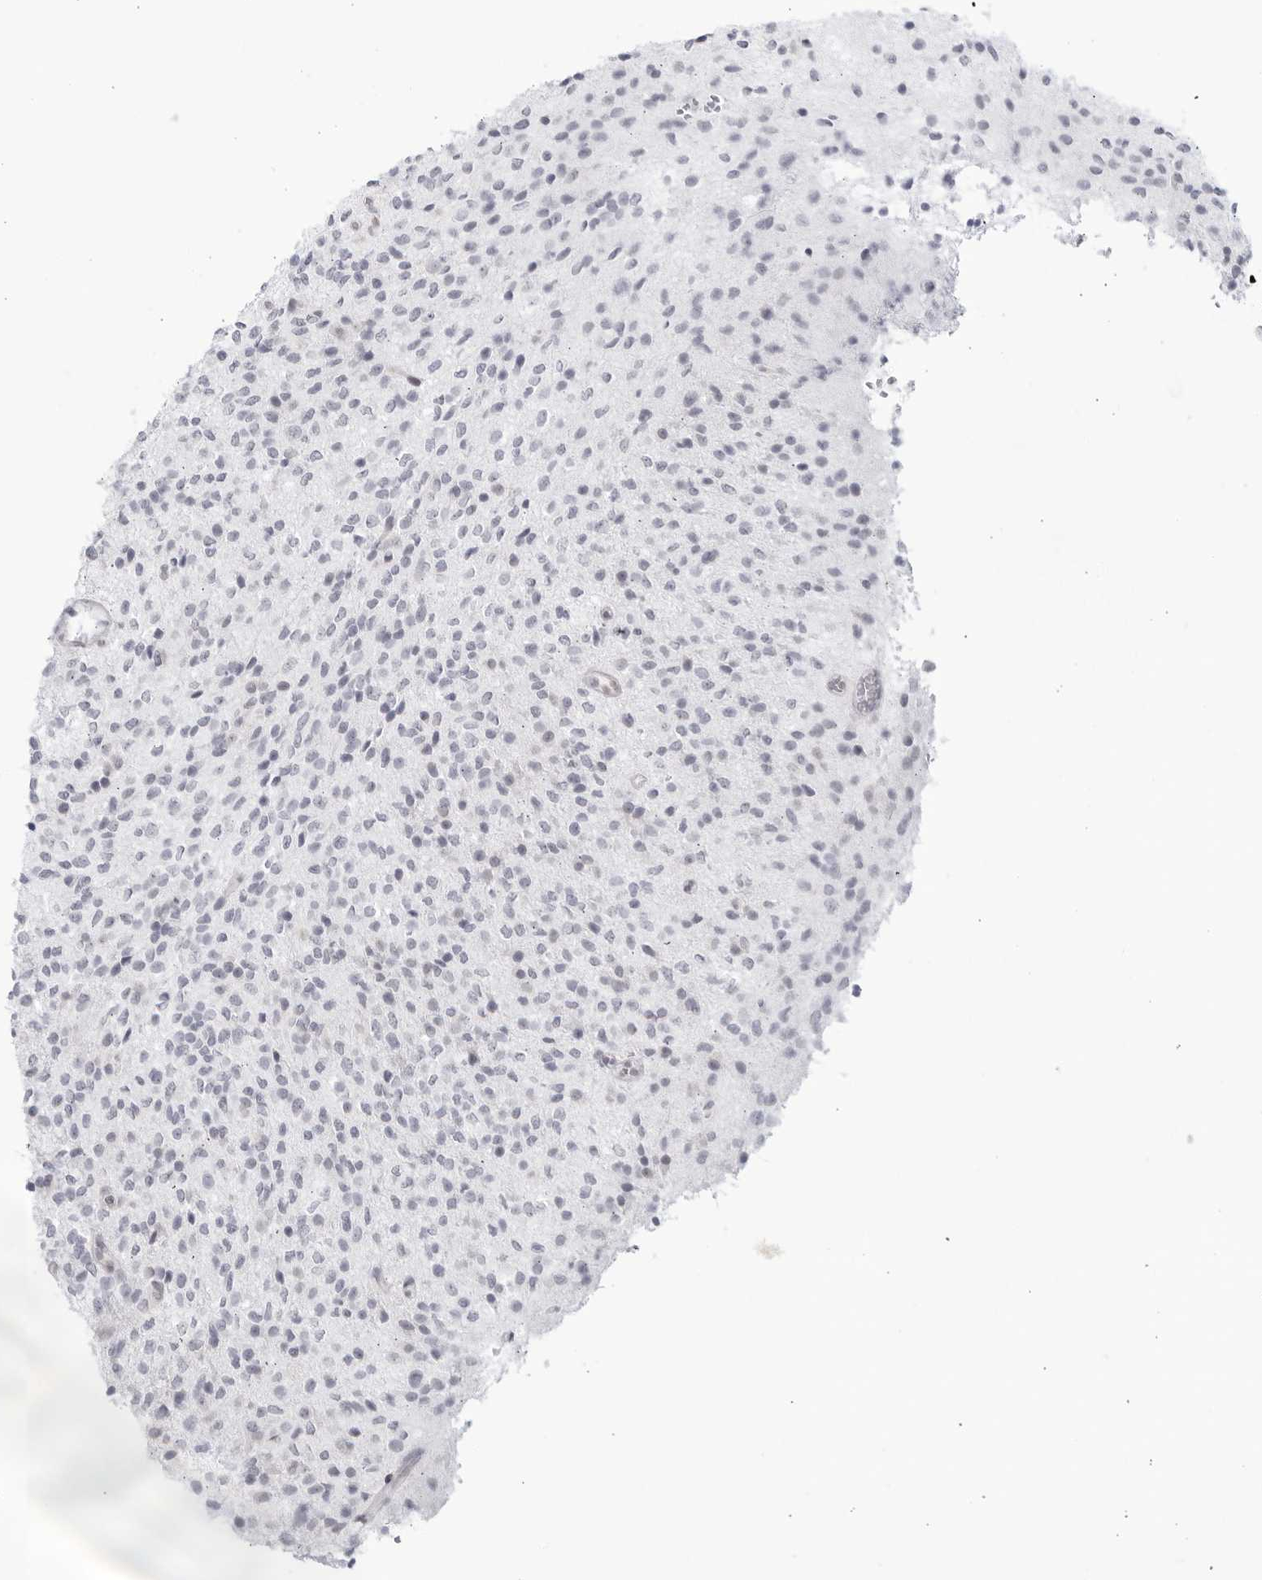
{"staining": {"intensity": "negative", "quantity": "none", "location": "none"}, "tissue": "glioma", "cell_type": "Tumor cells", "image_type": "cancer", "snomed": [{"axis": "morphology", "description": "Glioma, malignant, High grade"}, {"axis": "topography", "description": "Brain"}], "caption": "Immunohistochemistry image of neoplastic tissue: malignant glioma (high-grade) stained with DAB (3,3'-diaminobenzidine) shows no significant protein expression in tumor cells.", "gene": "WDTC1", "patient": {"sex": "male", "age": 34}}